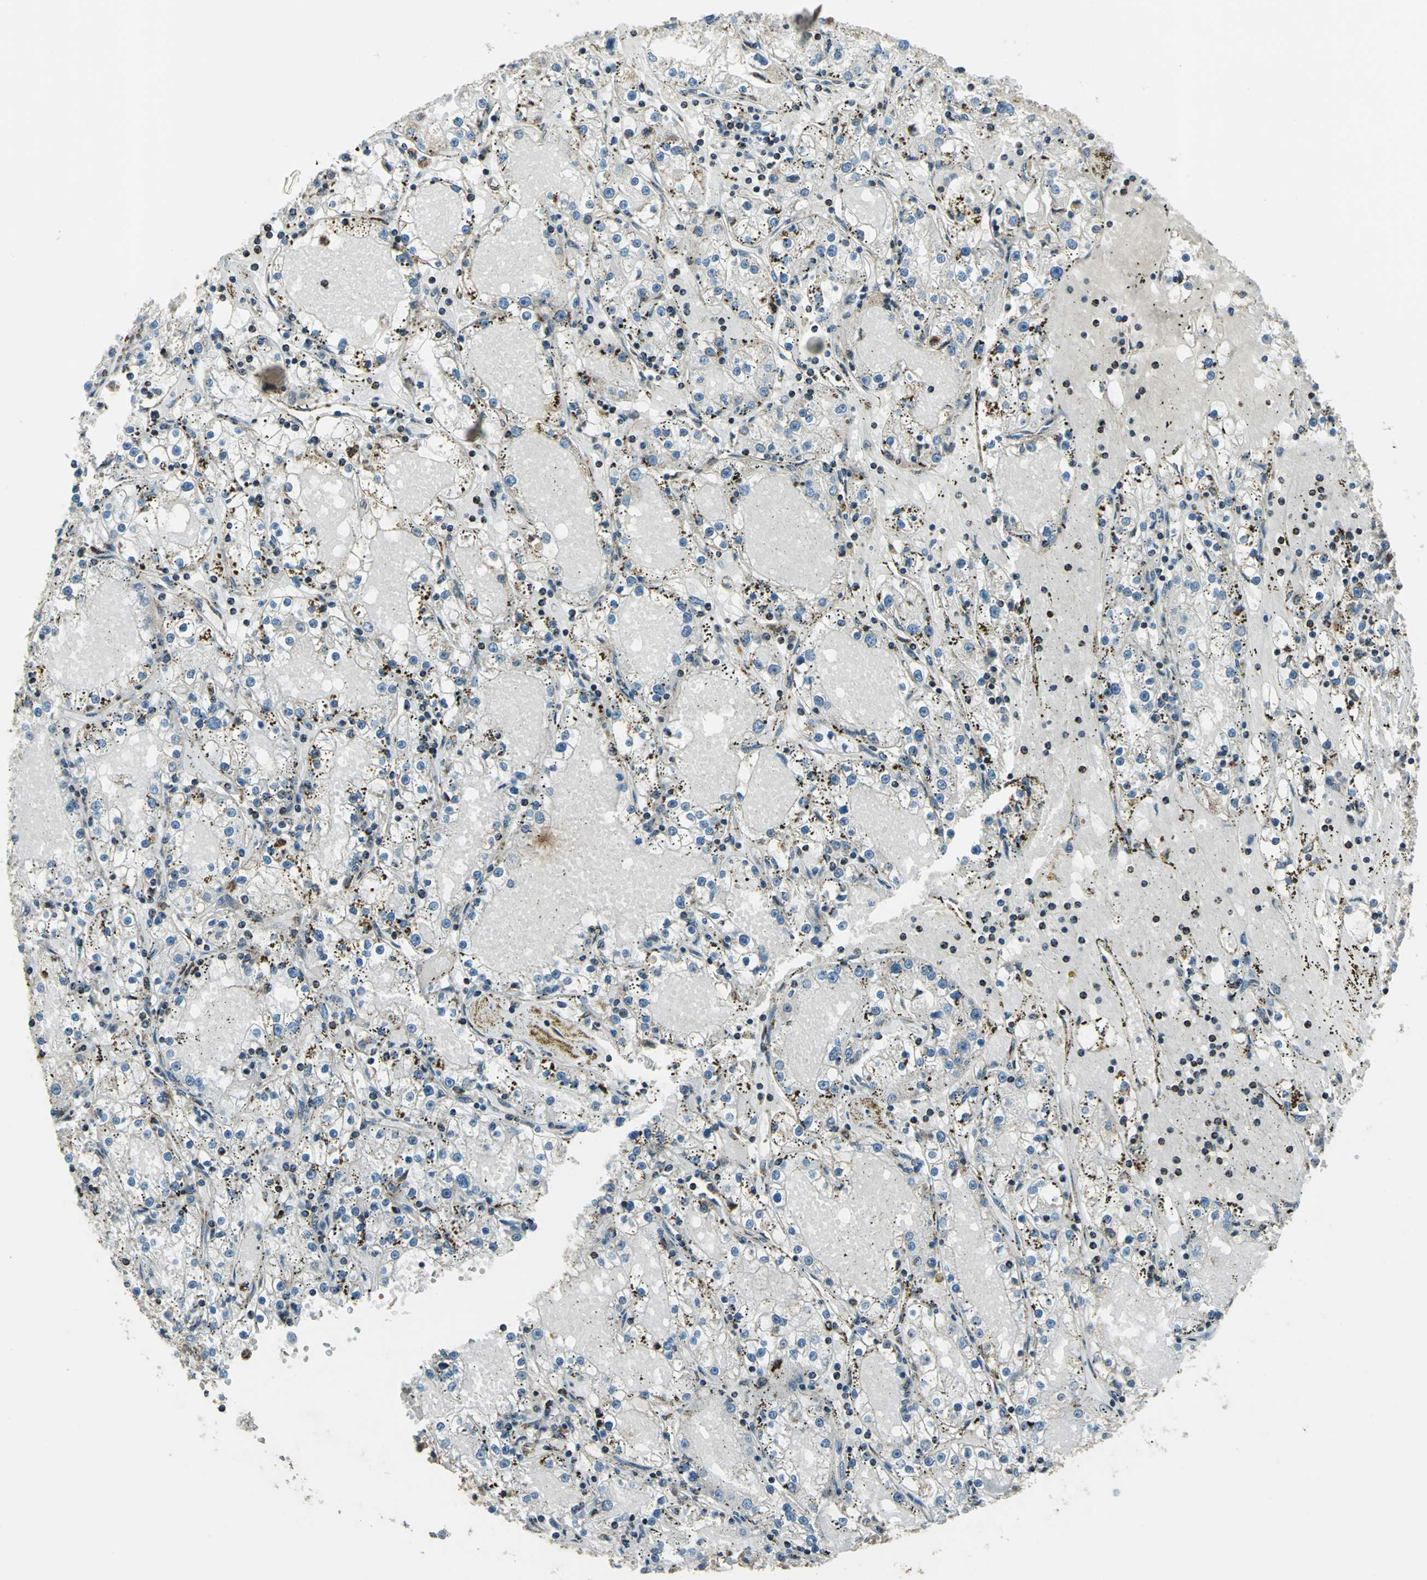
{"staining": {"intensity": "negative", "quantity": "none", "location": "none"}, "tissue": "renal cancer", "cell_type": "Tumor cells", "image_type": "cancer", "snomed": [{"axis": "morphology", "description": "Adenocarcinoma, NOS"}, {"axis": "topography", "description": "Kidney"}], "caption": "High magnification brightfield microscopy of renal cancer (adenocarcinoma) stained with DAB (brown) and counterstained with hematoxylin (blue): tumor cells show no significant expression.", "gene": "NUDT2", "patient": {"sex": "male", "age": 56}}